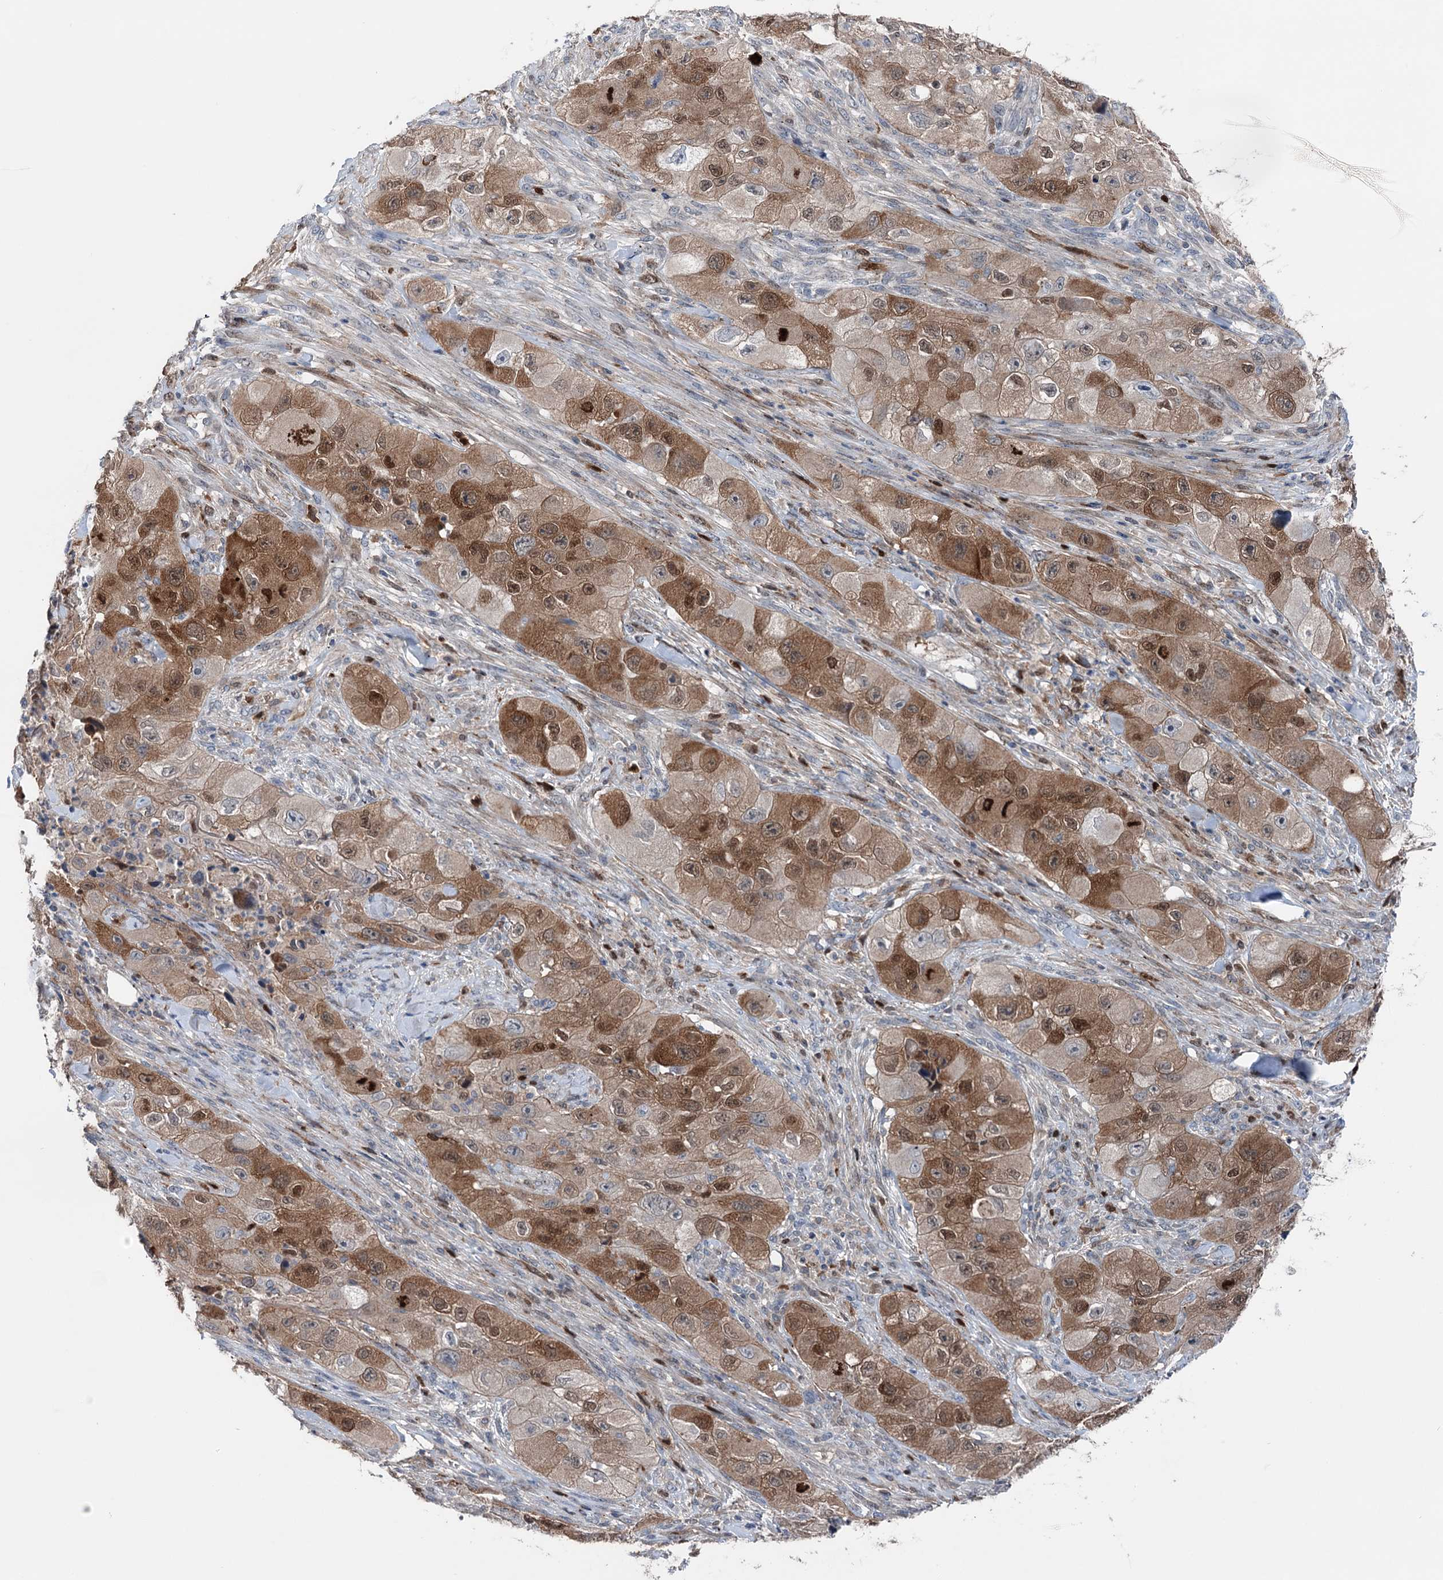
{"staining": {"intensity": "moderate", "quantity": ">75%", "location": "cytoplasmic/membranous,nuclear"}, "tissue": "skin cancer", "cell_type": "Tumor cells", "image_type": "cancer", "snomed": [{"axis": "morphology", "description": "Squamous cell carcinoma, NOS"}, {"axis": "topography", "description": "Skin"}, {"axis": "topography", "description": "Subcutis"}], "caption": "Tumor cells exhibit moderate cytoplasmic/membranous and nuclear staining in about >75% of cells in skin cancer. Immunohistochemistry (ihc) stains the protein in brown and the nuclei are stained blue.", "gene": "NCAPD2", "patient": {"sex": "male", "age": 73}}